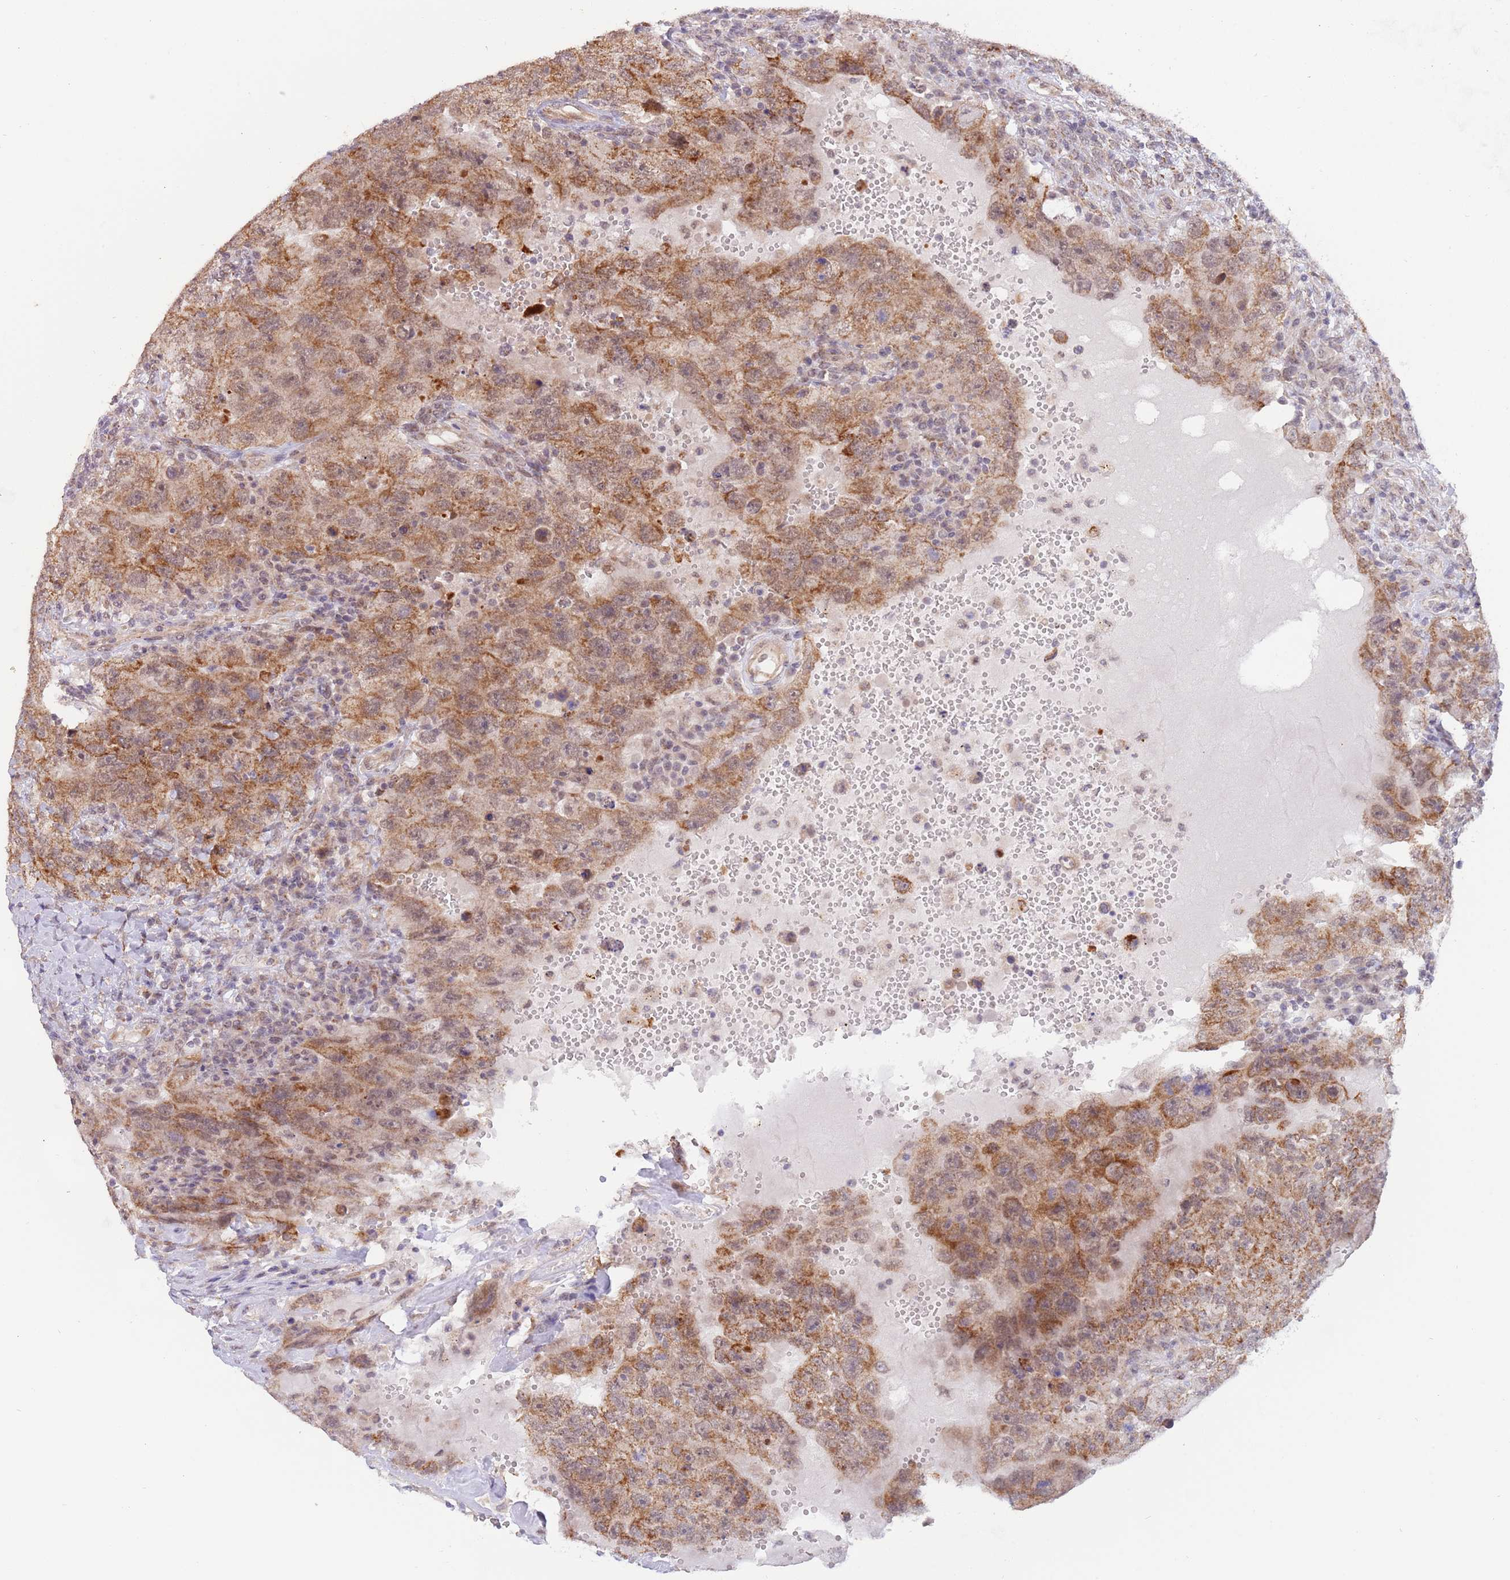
{"staining": {"intensity": "moderate", "quantity": ">75%", "location": "cytoplasmic/membranous"}, "tissue": "testis cancer", "cell_type": "Tumor cells", "image_type": "cancer", "snomed": [{"axis": "morphology", "description": "Carcinoma, Embryonal, NOS"}, {"axis": "topography", "description": "Testis"}], "caption": "Brown immunohistochemical staining in embryonal carcinoma (testis) displays moderate cytoplasmic/membranous expression in about >75% of tumor cells.", "gene": "UQCC3", "patient": {"sex": "male", "age": 26}}